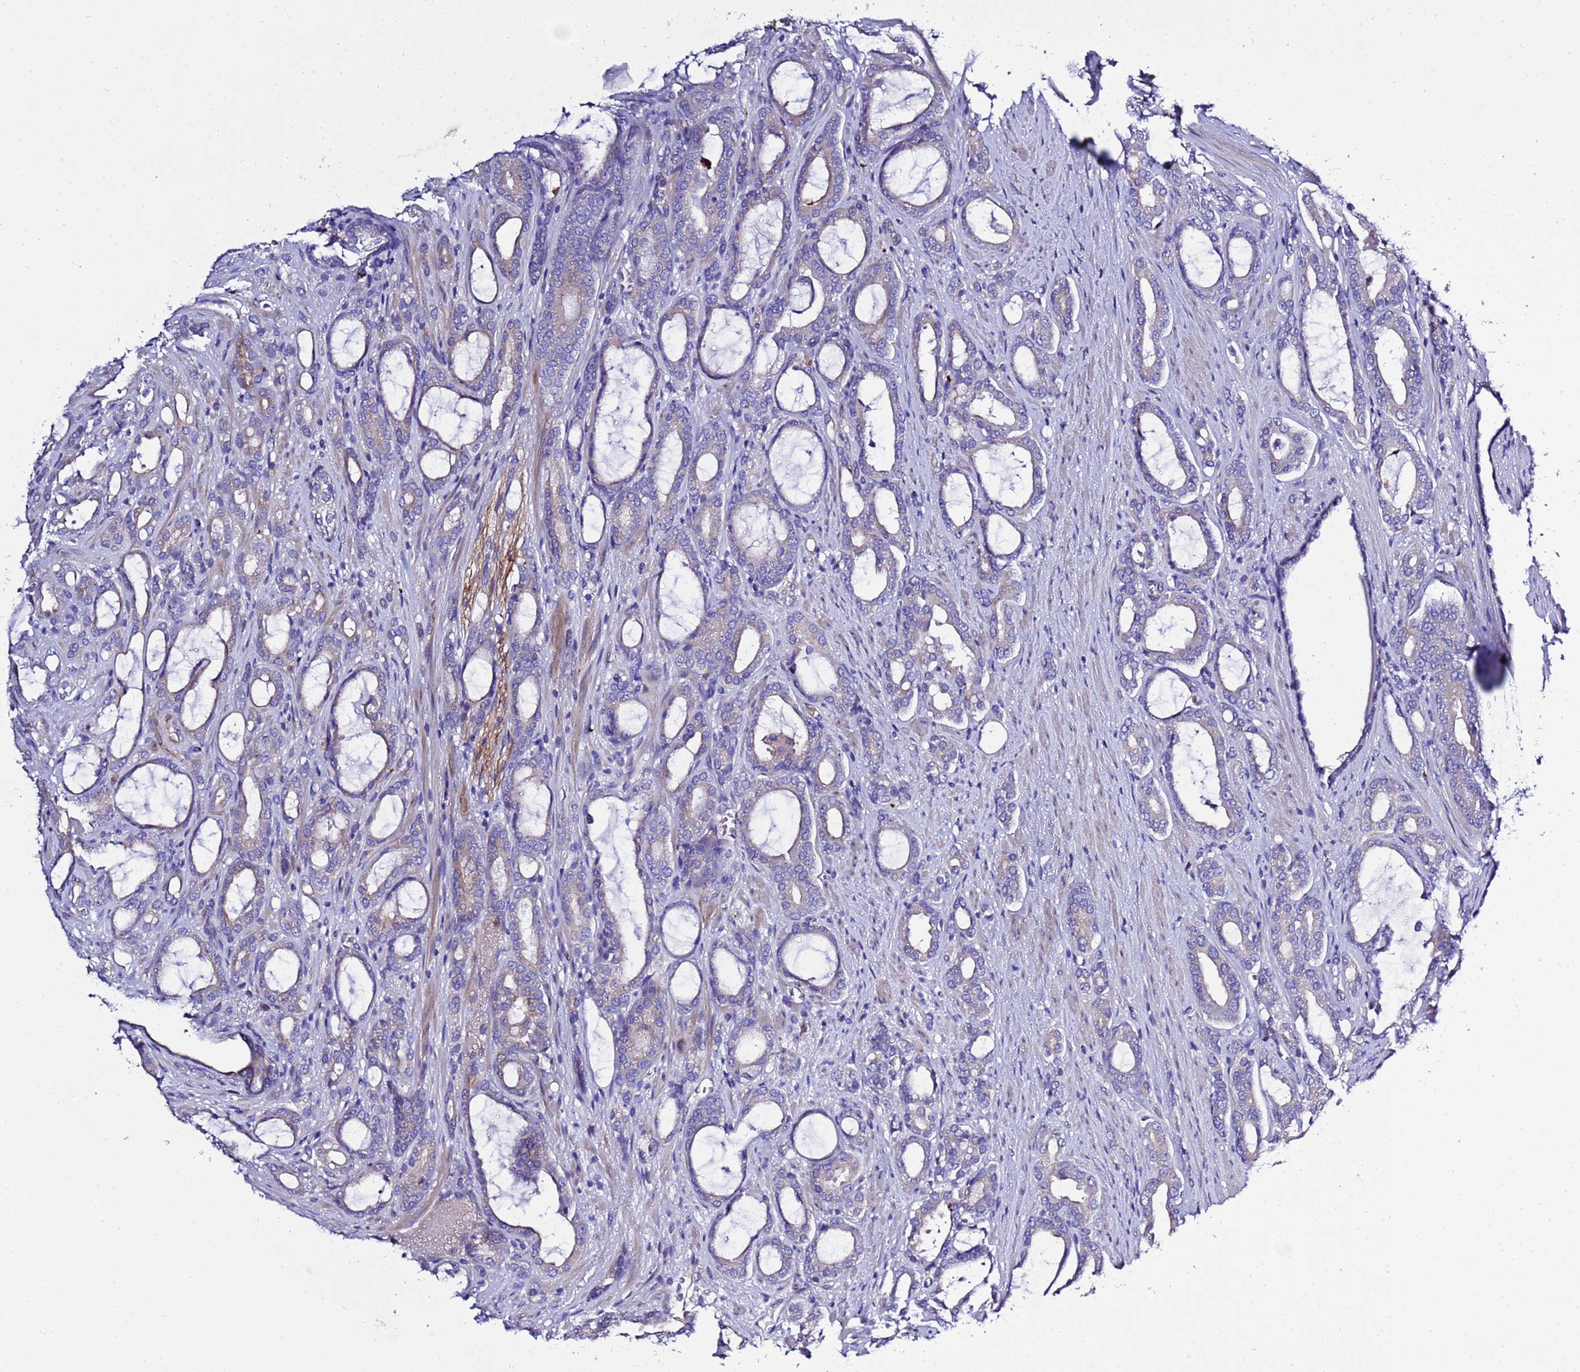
{"staining": {"intensity": "negative", "quantity": "none", "location": "none"}, "tissue": "prostate cancer", "cell_type": "Tumor cells", "image_type": "cancer", "snomed": [{"axis": "morphology", "description": "Adenocarcinoma, High grade"}, {"axis": "topography", "description": "Prostate"}], "caption": "Immunohistochemical staining of human prostate cancer (adenocarcinoma (high-grade)) reveals no significant staining in tumor cells.", "gene": "KICS2", "patient": {"sex": "male", "age": 72}}